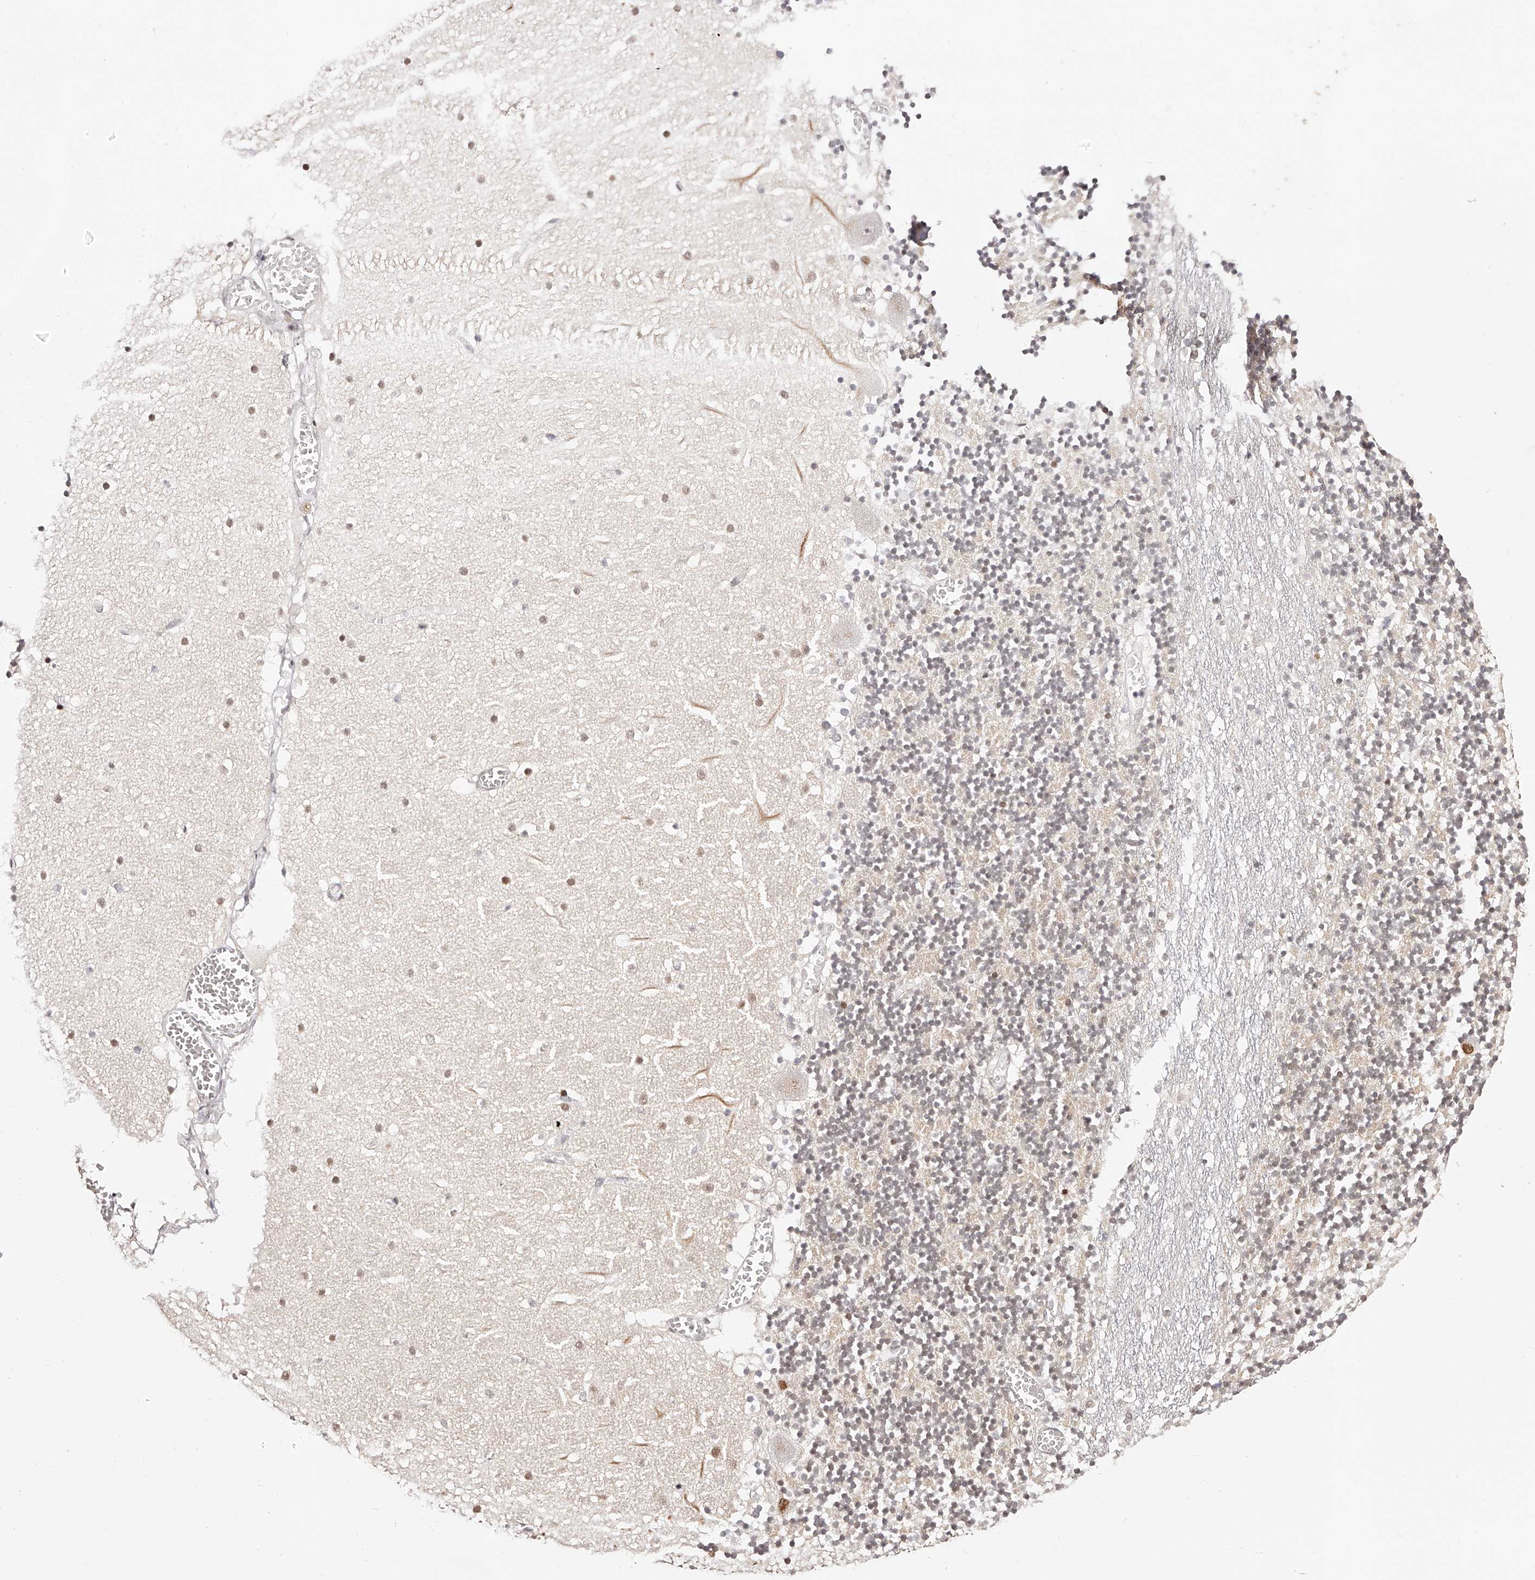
{"staining": {"intensity": "moderate", "quantity": "25%-75%", "location": "nuclear"}, "tissue": "cerebellum", "cell_type": "Cells in granular layer", "image_type": "normal", "snomed": [{"axis": "morphology", "description": "Normal tissue, NOS"}, {"axis": "topography", "description": "Cerebellum"}], "caption": "A brown stain highlights moderate nuclear positivity of a protein in cells in granular layer of normal human cerebellum.", "gene": "USF3", "patient": {"sex": "female", "age": 28}}